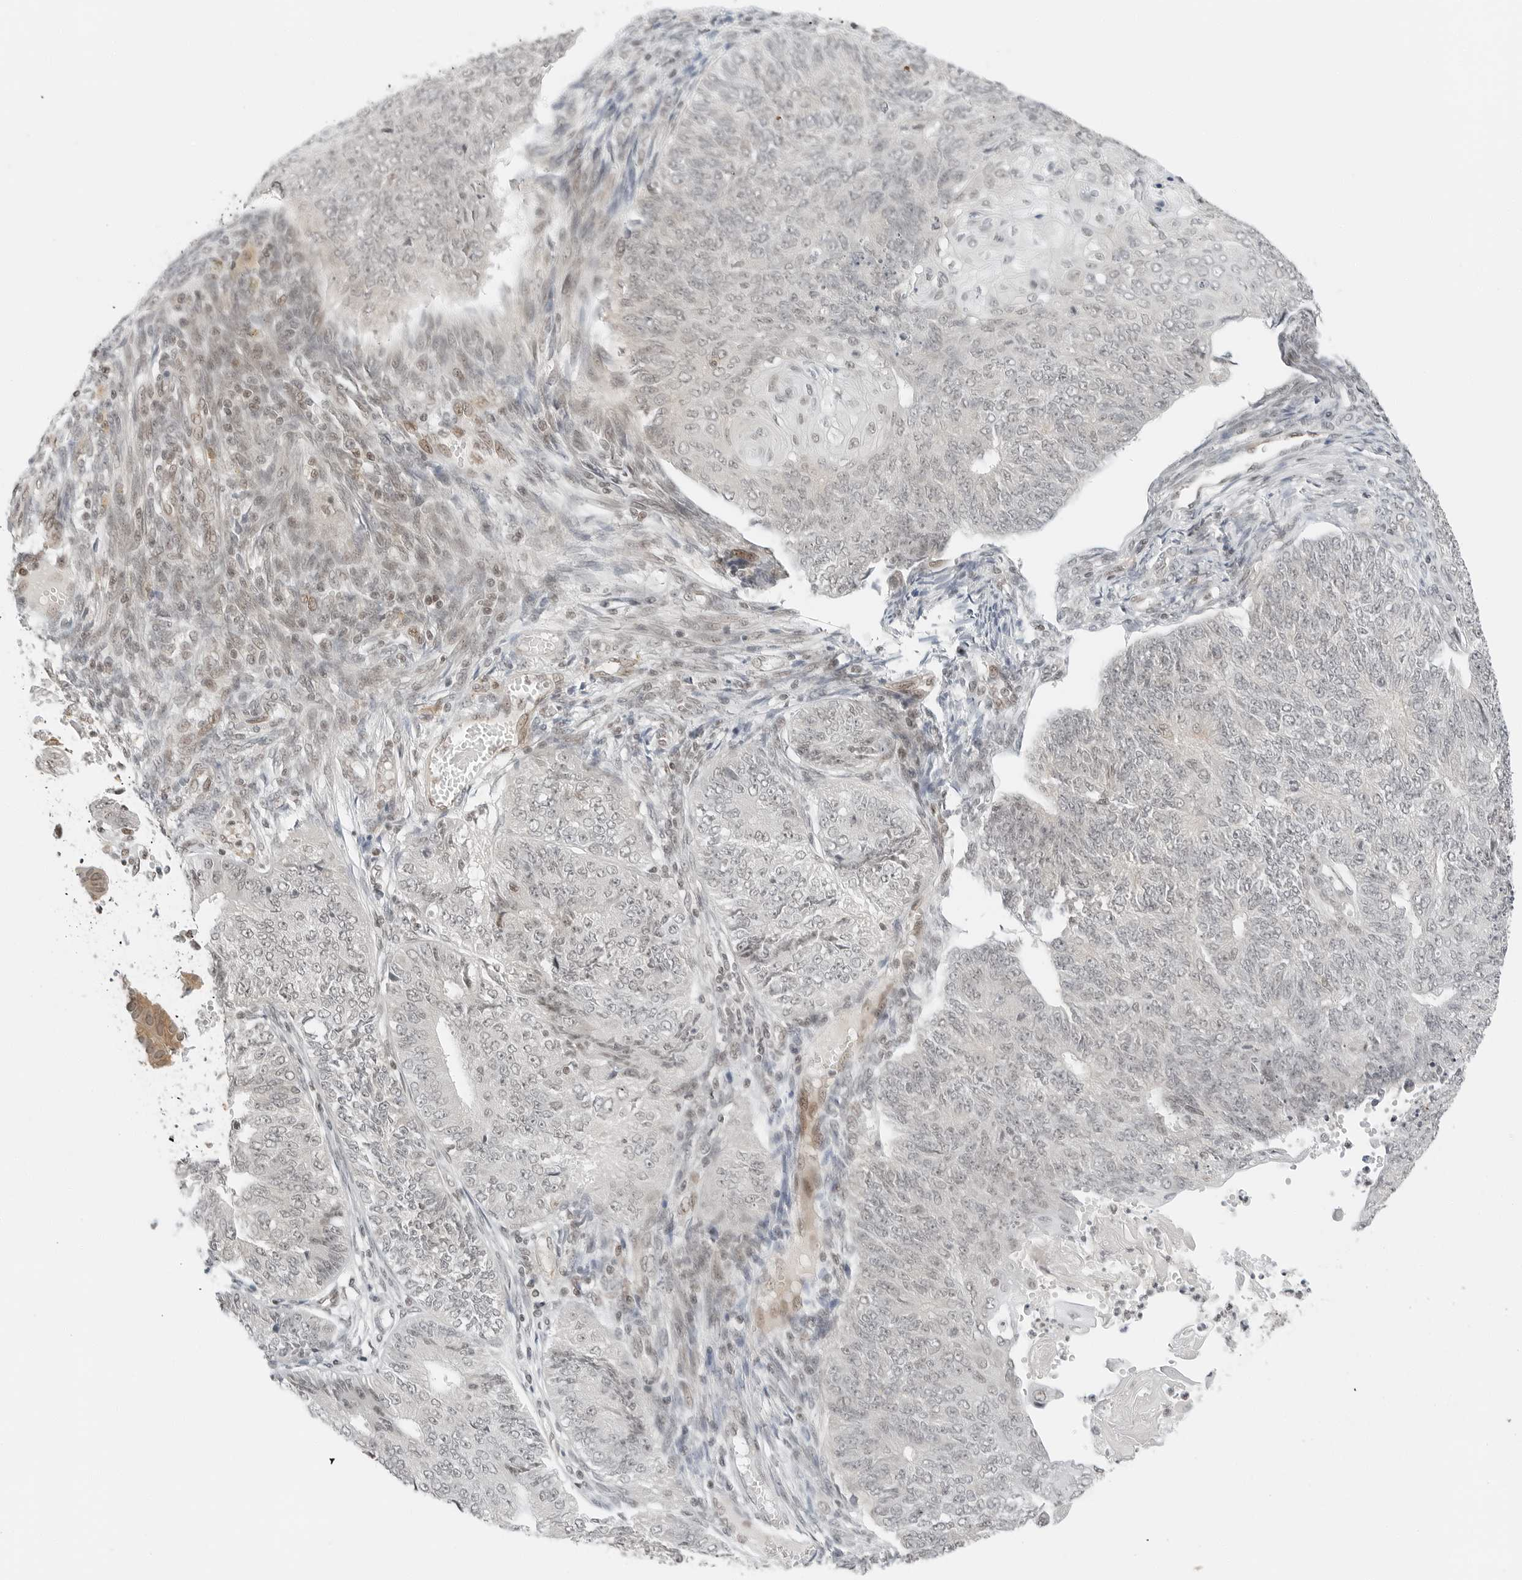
{"staining": {"intensity": "weak", "quantity": "<25%", "location": "nuclear"}, "tissue": "endometrial cancer", "cell_type": "Tumor cells", "image_type": "cancer", "snomed": [{"axis": "morphology", "description": "Adenocarcinoma, NOS"}, {"axis": "topography", "description": "Endometrium"}], "caption": "This is a histopathology image of immunohistochemistry (IHC) staining of endometrial adenocarcinoma, which shows no expression in tumor cells. (DAB (3,3'-diaminobenzidine) IHC with hematoxylin counter stain).", "gene": "CRTC2", "patient": {"sex": "female", "age": 32}}